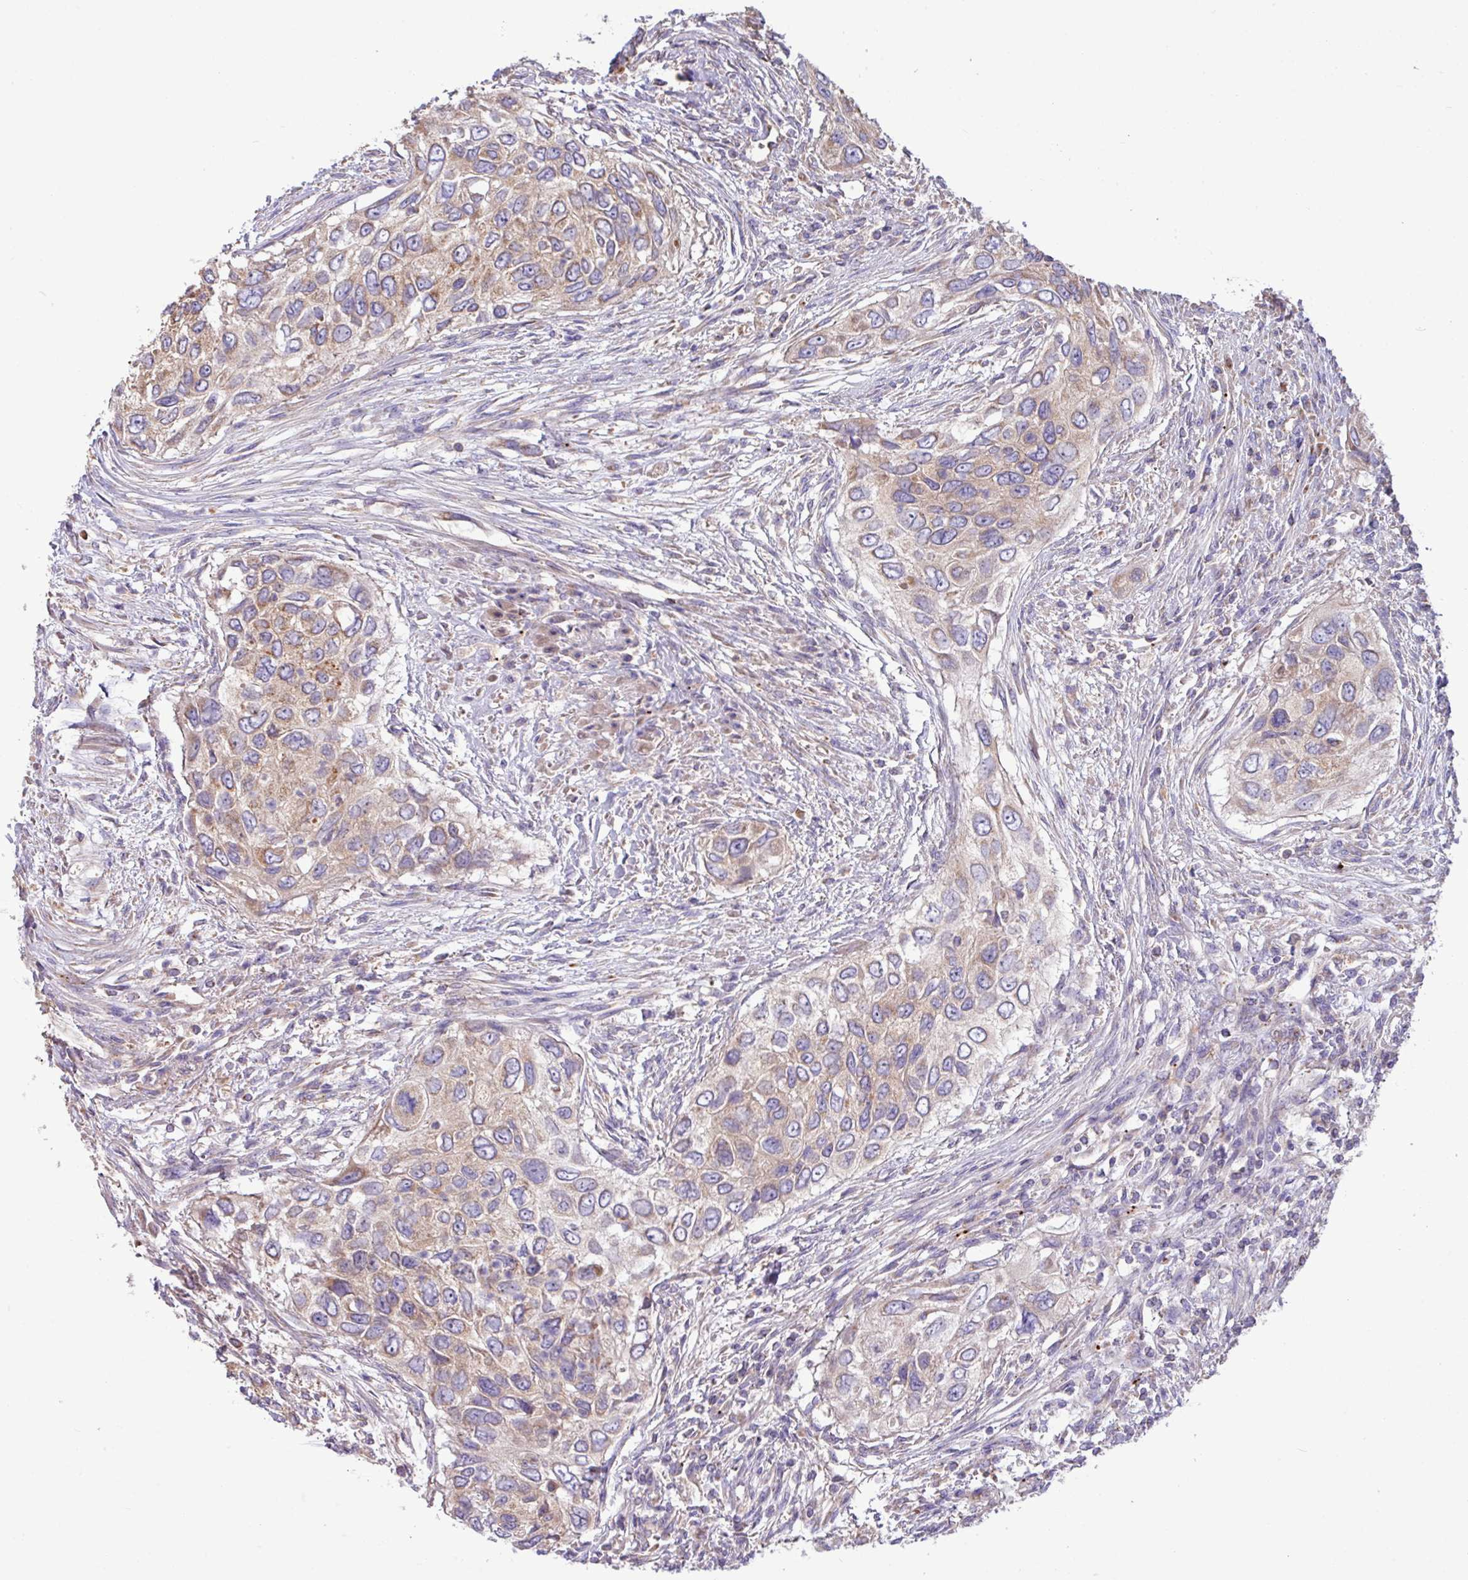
{"staining": {"intensity": "weak", "quantity": "25%-75%", "location": "cytoplasmic/membranous"}, "tissue": "urothelial cancer", "cell_type": "Tumor cells", "image_type": "cancer", "snomed": [{"axis": "morphology", "description": "Urothelial carcinoma, High grade"}, {"axis": "topography", "description": "Urinary bladder"}], "caption": "This is an image of immunohistochemistry staining of urothelial cancer, which shows weak positivity in the cytoplasmic/membranous of tumor cells.", "gene": "PPM1J", "patient": {"sex": "female", "age": 60}}